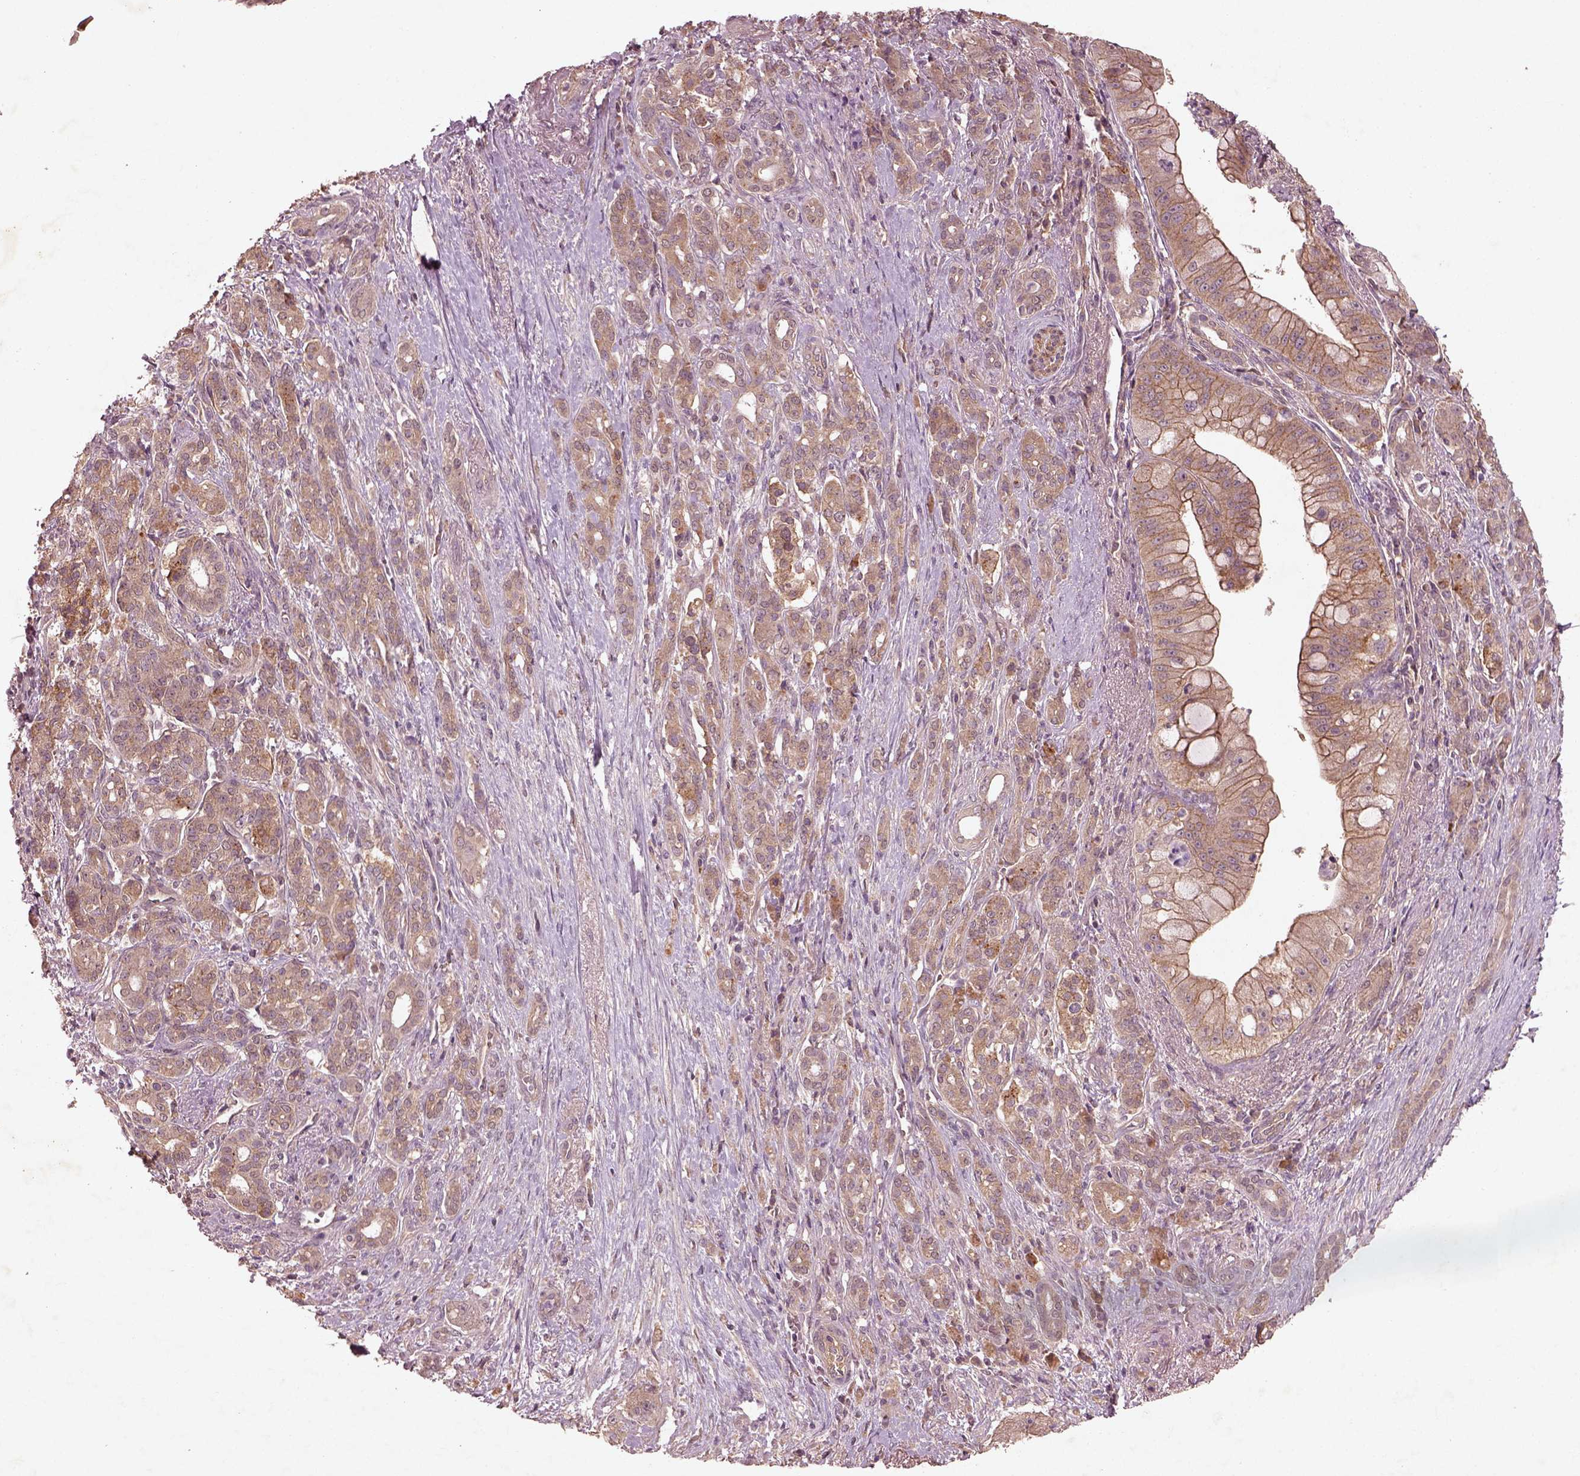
{"staining": {"intensity": "moderate", "quantity": ">75%", "location": "cytoplasmic/membranous"}, "tissue": "pancreatic cancer", "cell_type": "Tumor cells", "image_type": "cancer", "snomed": [{"axis": "morphology", "description": "Normal tissue, NOS"}, {"axis": "morphology", "description": "Inflammation, NOS"}, {"axis": "morphology", "description": "Adenocarcinoma, NOS"}, {"axis": "topography", "description": "Pancreas"}], "caption": "Pancreatic cancer (adenocarcinoma) tissue displays moderate cytoplasmic/membranous positivity in approximately >75% of tumor cells The staining is performed using DAB brown chromogen to label protein expression. The nuclei are counter-stained blue using hematoxylin.", "gene": "FAM234A", "patient": {"sex": "male", "age": 57}}